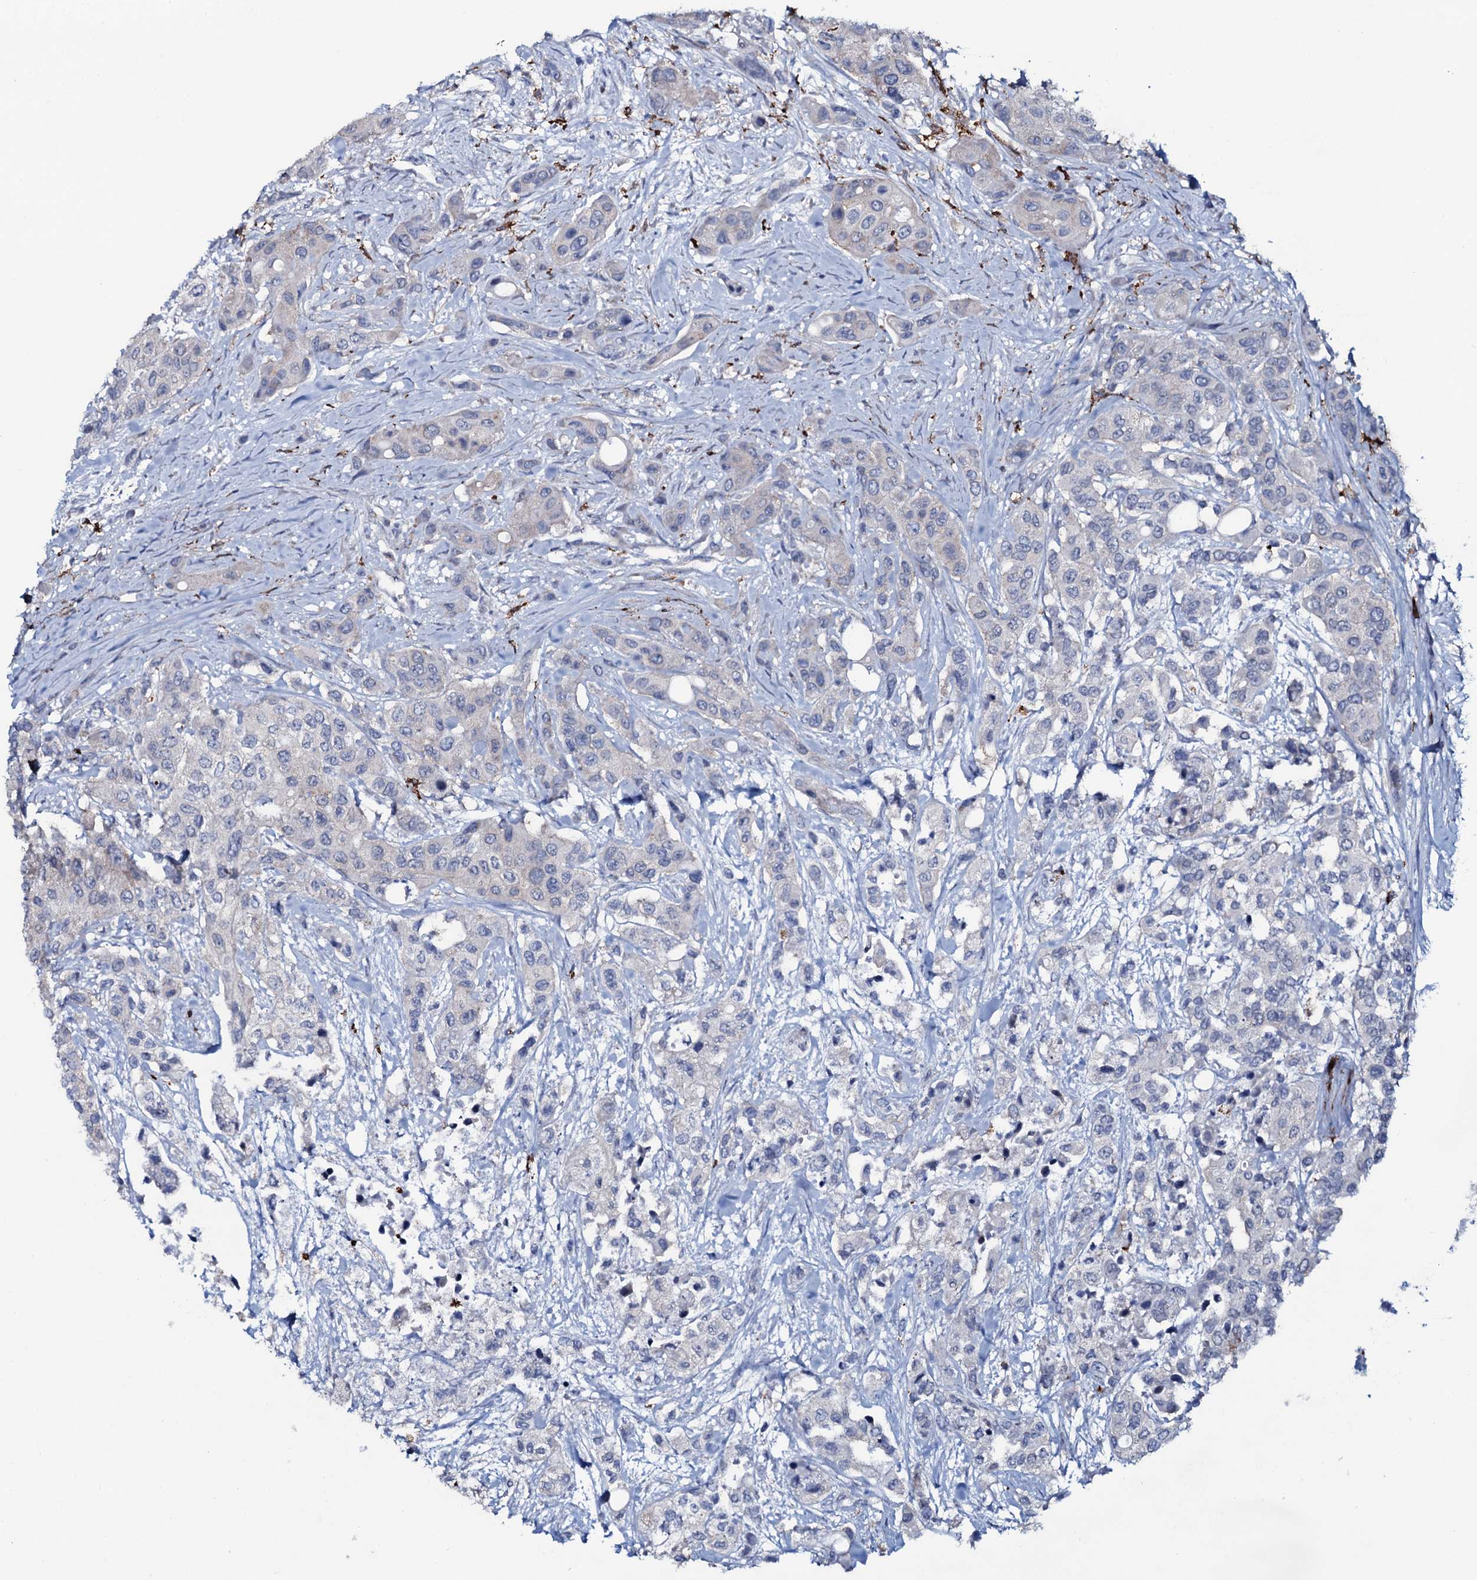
{"staining": {"intensity": "negative", "quantity": "none", "location": "none"}, "tissue": "urothelial cancer", "cell_type": "Tumor cells", "image_type": "cancer", "snomed": [{"axis": "morphology", "description": "Normal tissue, NOS"}, {"axis": "morphology", "description": "Urothelial carcinoma, High grade"}, {"axis": "topography", "description": "Vascular tissue"}, {"axis": "topography", "description": "Urinary bladder"}], "caption": "This photomicrograph is of urothelial carcinoma (high-grade) stained with immunohistochemistry (IHC) to label a protein in brown with the nuclei are counter-stained blue. There is no staining in tumor cells.", "gene": "OSBPL2", "patient": {"sex": "female", "age": 56}}